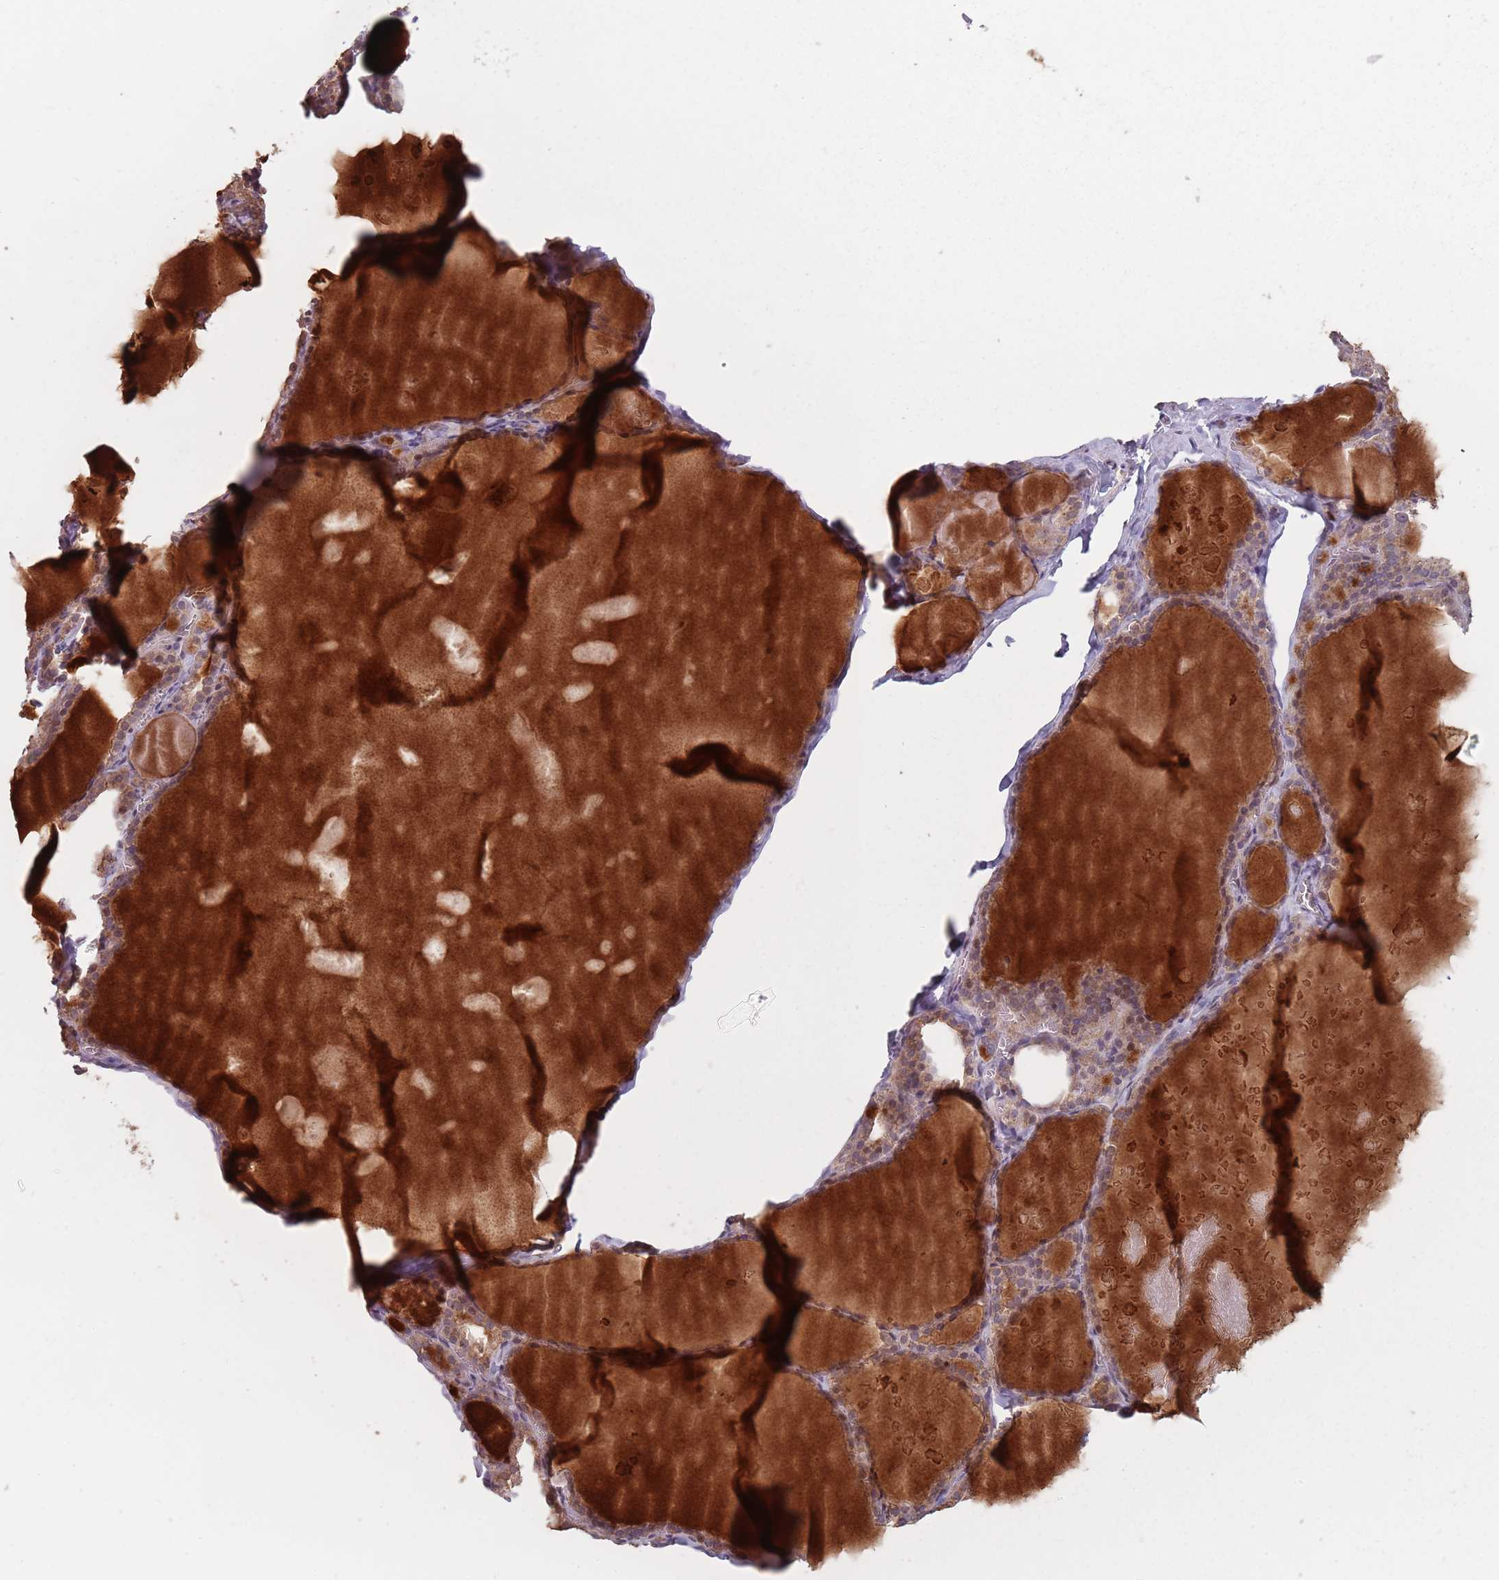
{"staining": {"intensity": "weak", "quantity": ">75%", "location": "cytoplasmic/membranous"}, "tissue": "thyroid gland", "cell_type": "Glandular cells", "image_type": "normal", "snomed": [{"axis": "morphology", "description": "Normal tissue, NOS"}, {"axis": "topography", "description": "Thyroid gland"}], "caption": "IHC of benign thyroid gland exhibits low levels of weak cytoplasmic/membranous positivity in about >75% of glandular cells. The staining is performed using DAB brown chromogen to label protein expression. The nuclei are counter-stained blue using hematoxylin.", "gene": "VPS52", "patient": {"sex": "male", "age": 56}}